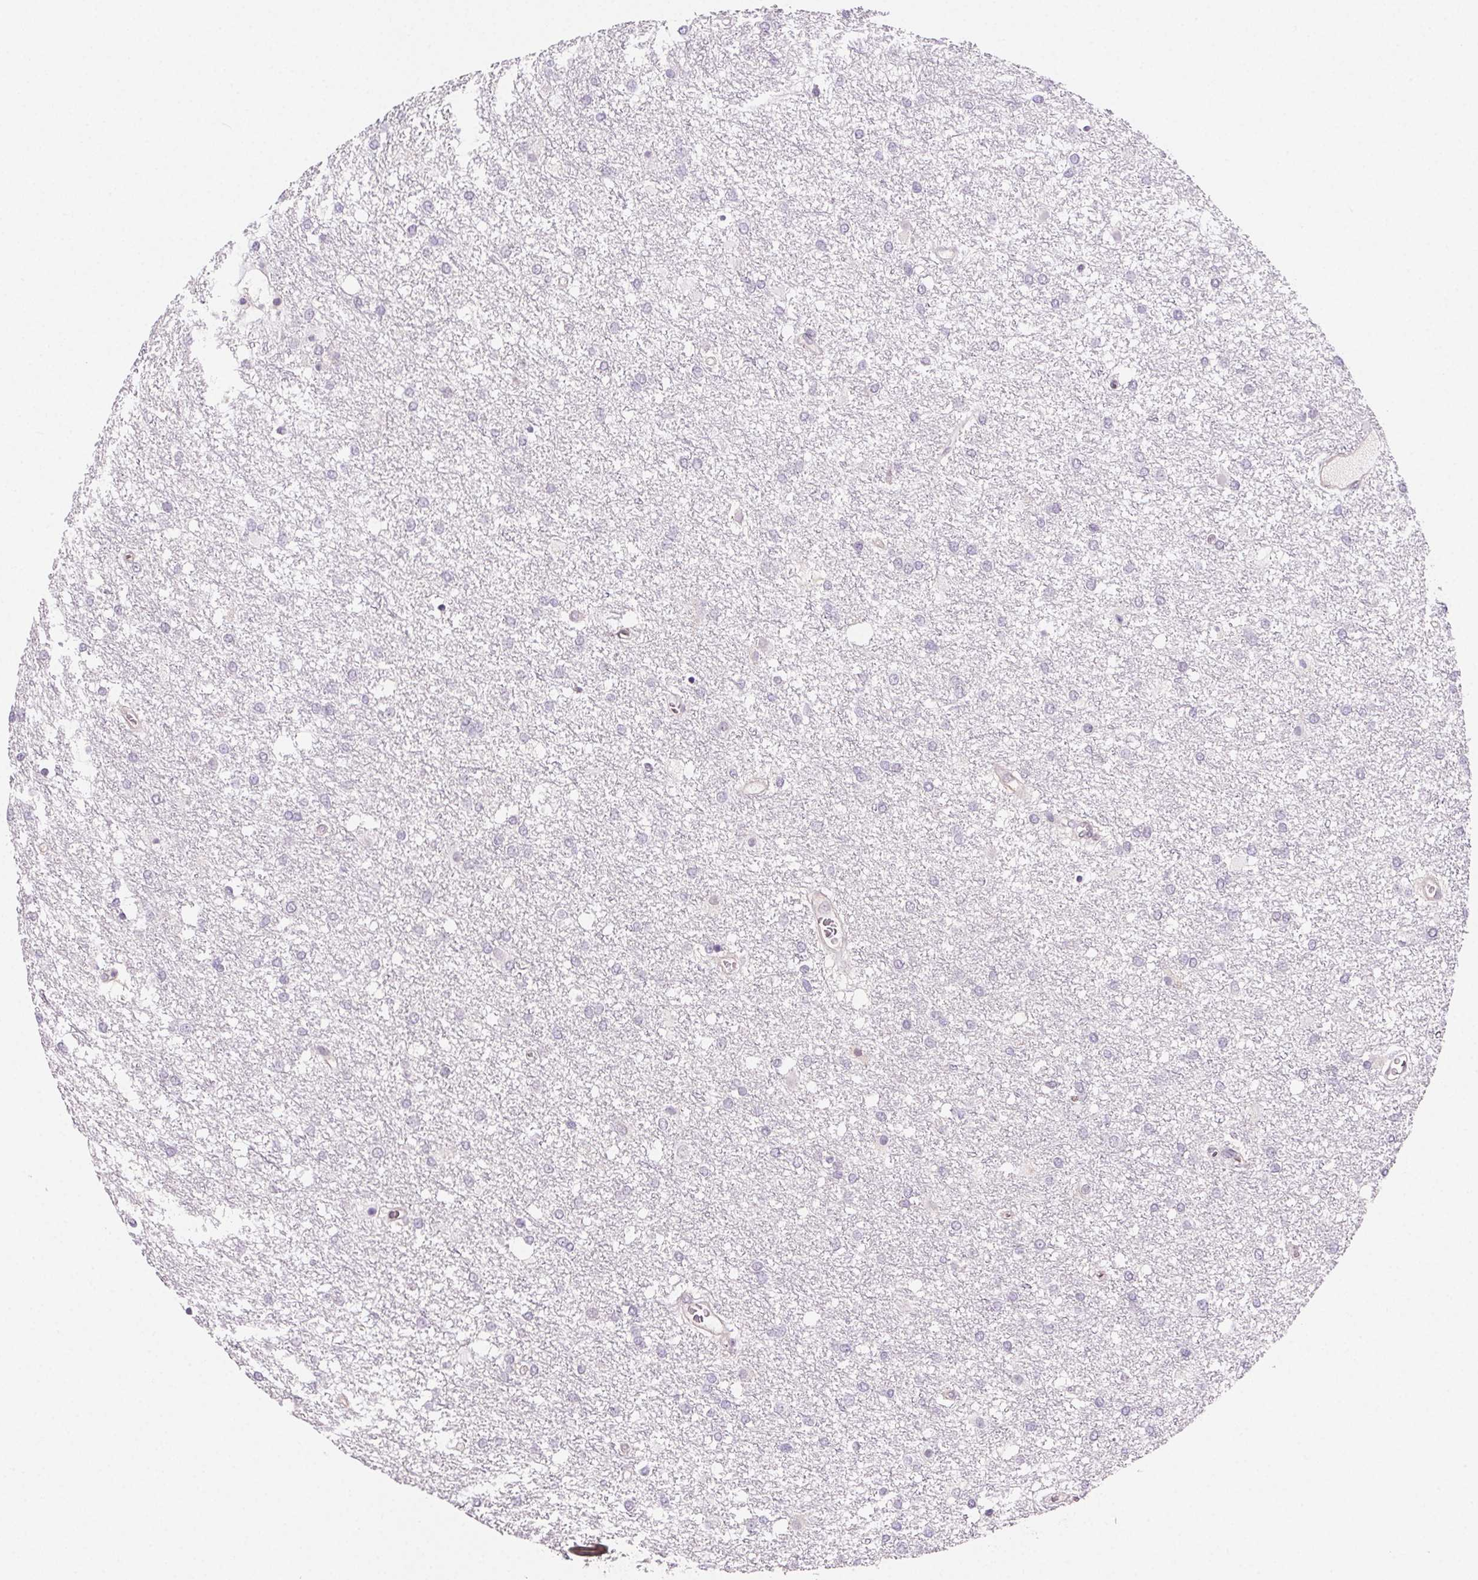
{"staining": {"intensity": "negative", "quantity": "none", "location": "none"}, "tissue": "glioma", "cell_type": "Tumor cells", "image_type": "cancer", "snomed": [{"axis": "morphology", "description": "Glioma, malignant, High grade"}, {"axis": "topography", "description": "Brain"}], "caption": "Immunohistochemistry of human glioma reveals no staining in tumor cells.", "gene": "GBP1", "patient": {"sex": "female", "age": 61}}